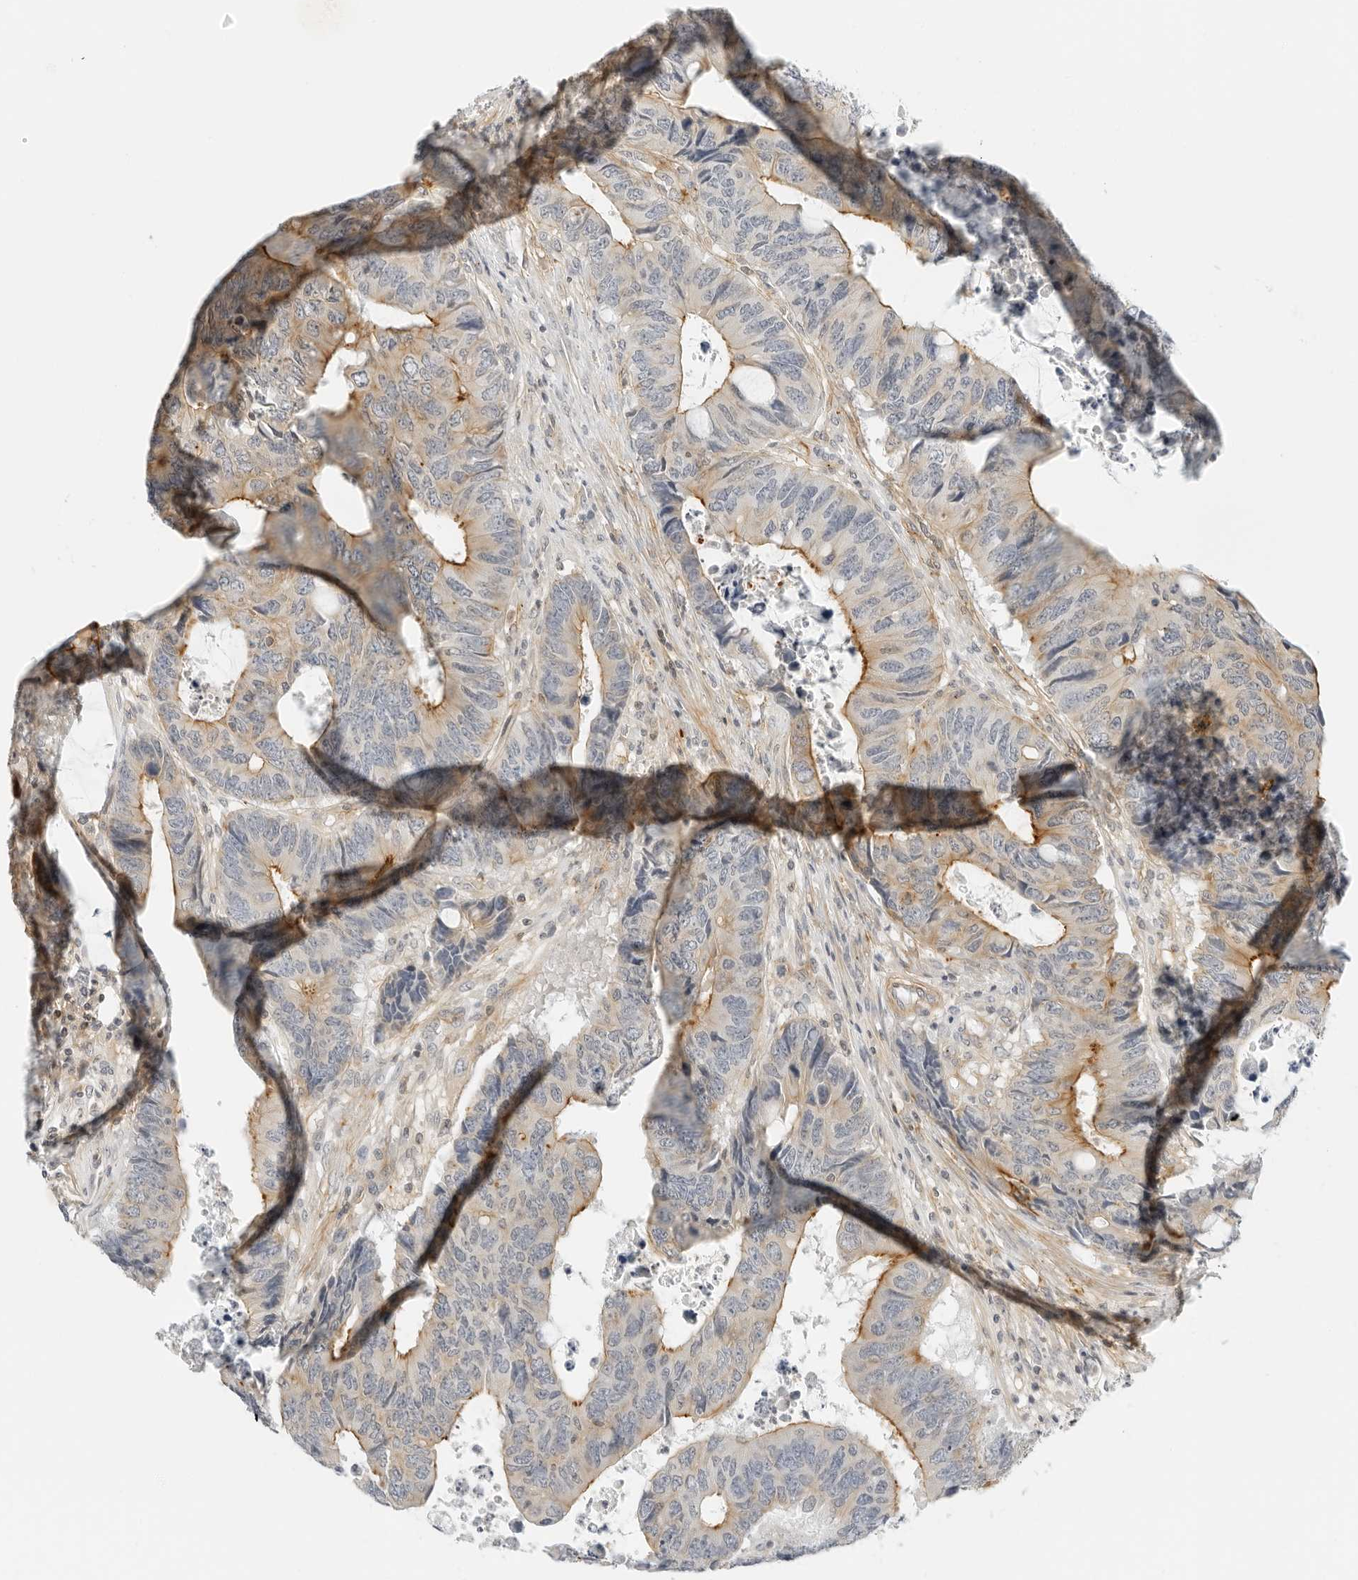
{"staining": {"intensity": "moderate", "quantity": "<25%", "location": "cytoplasmic/membranous"}, "tissue": "colorectal cancer", "cell_type": "Tumor cells", "image_type": "cancer", "snomed": [{"axis": "morphology", "description": "Adenocarcinoma, NOS"}, {"axis": "topography", "description": "Rectum"}], "caption": "Immunohistochemical staining of adenocarcinoma (colorectal) demonstrates low levels of moderate cytoplasmic/membranous expression in about <25% of tumor cells. The staining is performed using DAB (3,3'-diaminobenzidine) brown chromogen to label protein expression. The nuclei are counter-stained blue using hematoxylin.", "gene": "OSCP1", "patient": {"sex": "male", "age": 84}}